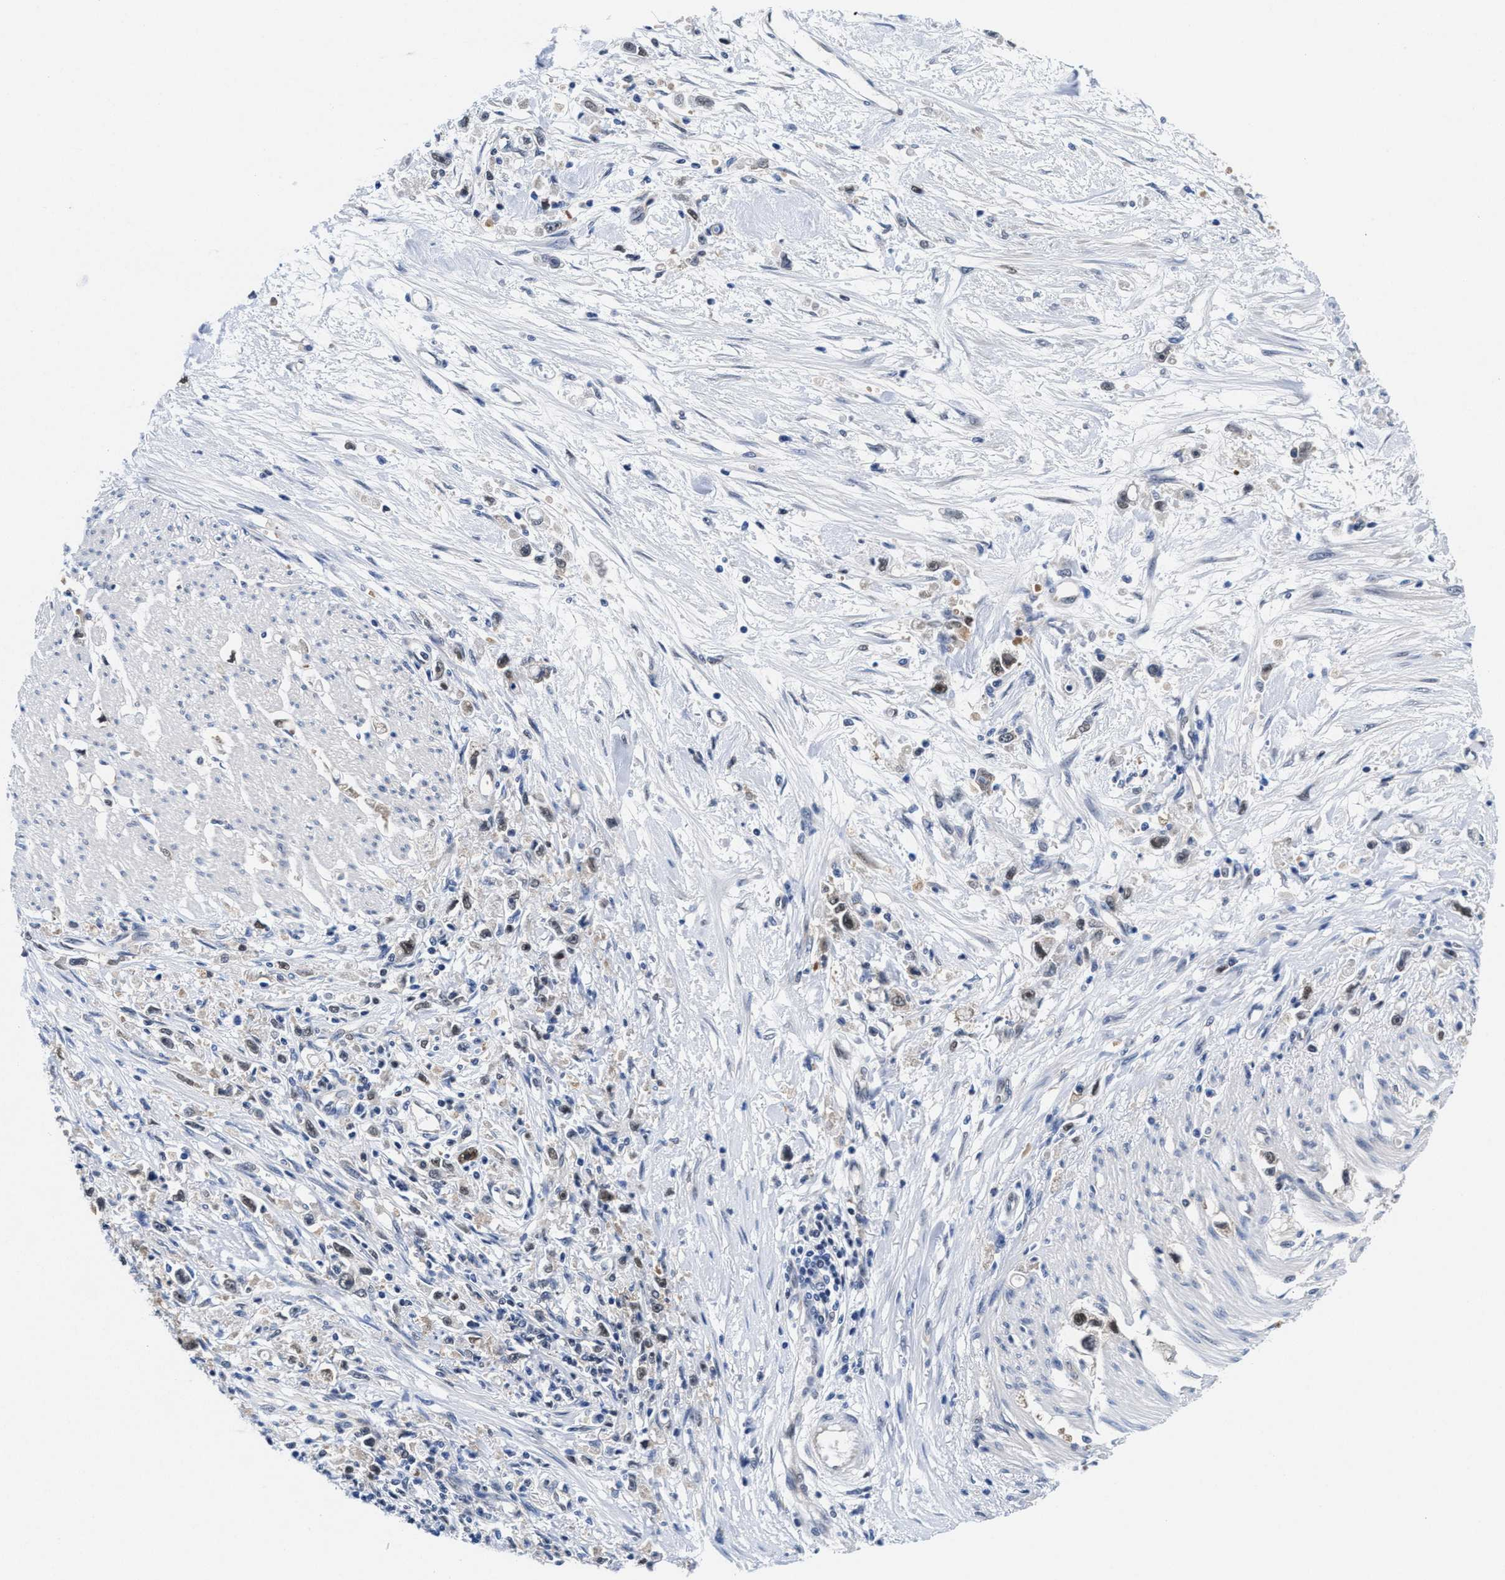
{"staining": {"intensity": "weak", "quantity": "25%-75%", "location": "nuclear"}, "tissue": "stomach cancer", "cell_type": "Tumor cells", "image_type": "cancer", "snomed": [{"axis": "morphology", "description": "Adenocarcinoma, NOS"}, {"axis": "topography", "description": "Stomach"}], "caption": "A micrograph of human adenocarcinoma (stomach) stained for a protein reveals weak nuclear brown staining in tumor cells.", "gene": "ACLY", "patient": {"sex": "female", "age": 59}}